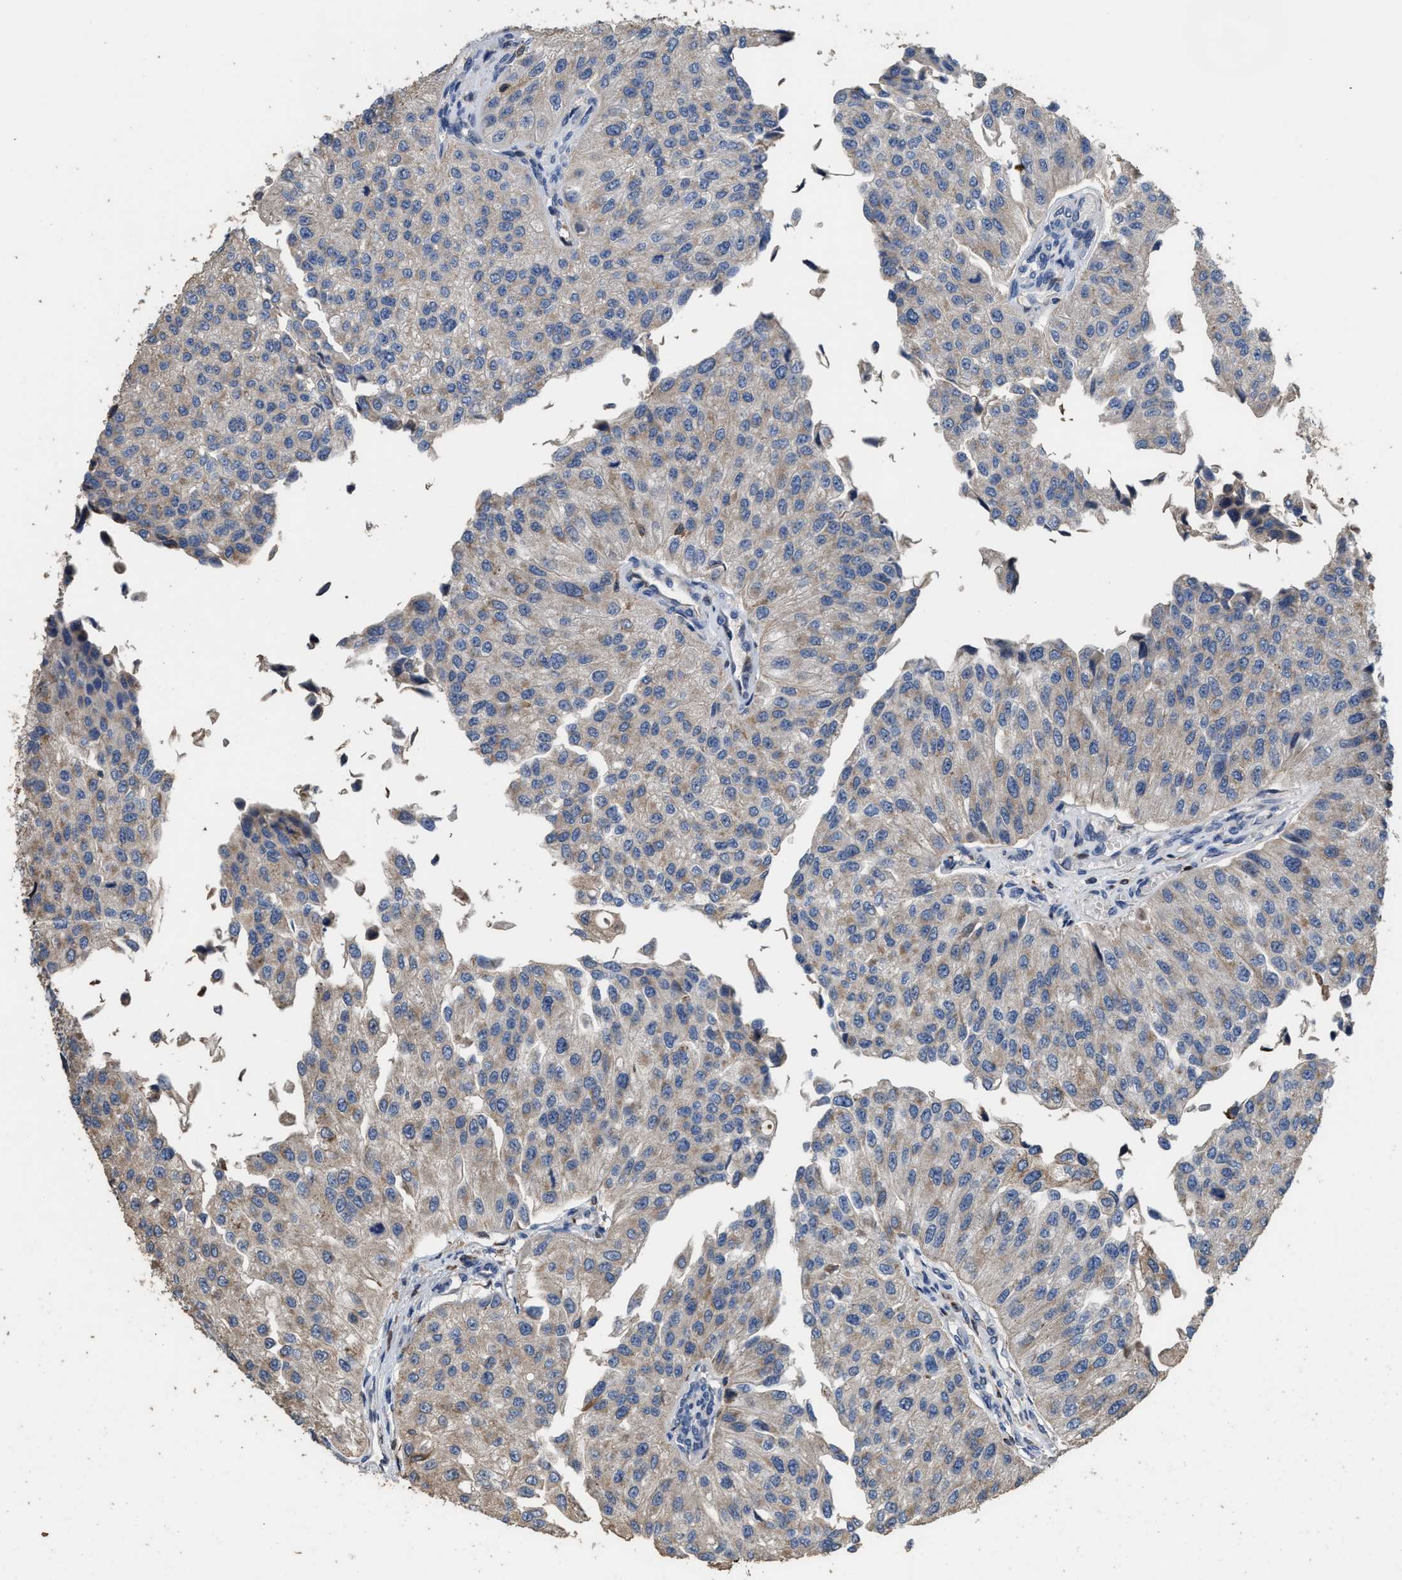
{"staining": {"intensity": "negative", "quantity": "none", "location": "none"}, "tissue": "urothelial cancer", "cell_type": "Tumor cells", "image_type": "cancer", "snomed": [{"axis": "morphology", "description": "Urothelial carcinoma, High grade"}, {"axis": "topography", "description": "Kidney"}, {"axis": "topography", "description": "Urinary bladder"}], "caption": "Urothelial cancer stained for a protein using immunohistochemistry (IHC) demonstrates no expression tumor cells.", "gene": "TDRKH", "patient": {"sex": "male", "age": 77}}